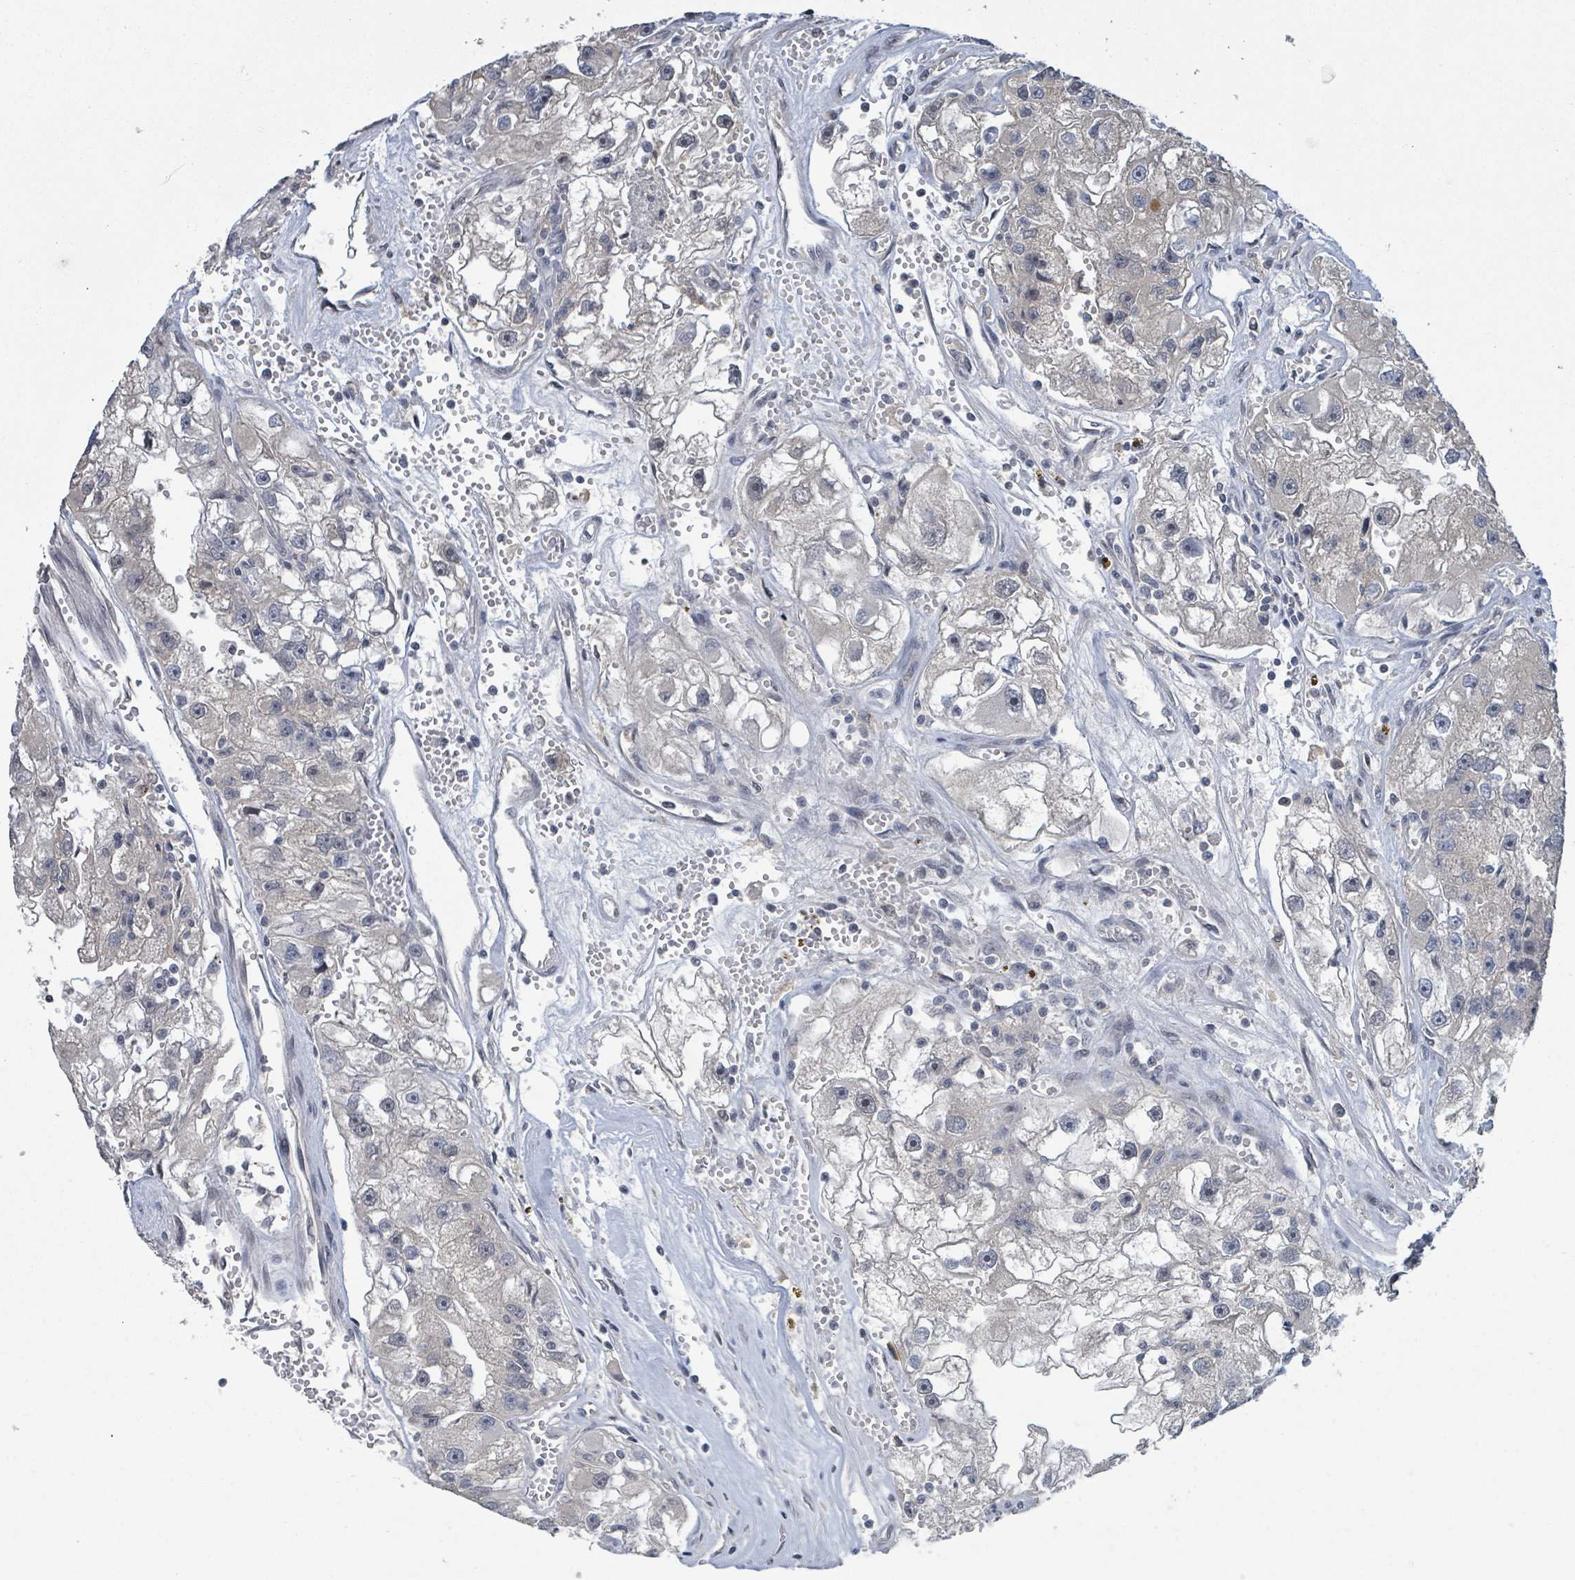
{"staining": {"intensity": "negative", "quantity": "none", "location": "none"}, "tissue": "renal cancer", "cell_type": "Tumor cells", "image_type": "cancer", "snomed": [{"axis": "morphology", "description": "Adenocarcinoma, NOS"}, {"axis": "topography", "description": "Kidney"}], "caption": "DAB immunohistochemical staining of renal cancer displays no significant positivity in tumor cells. Brightfield microscopy of immunohistochemistry (IHC) stained with DAB (3,3'-diaminobenzidine) (brown) and hematoxylin (blue), captured at high magnification.", "gene": "ZBTB14", "patient": {"sex": "male", "age": 63}}